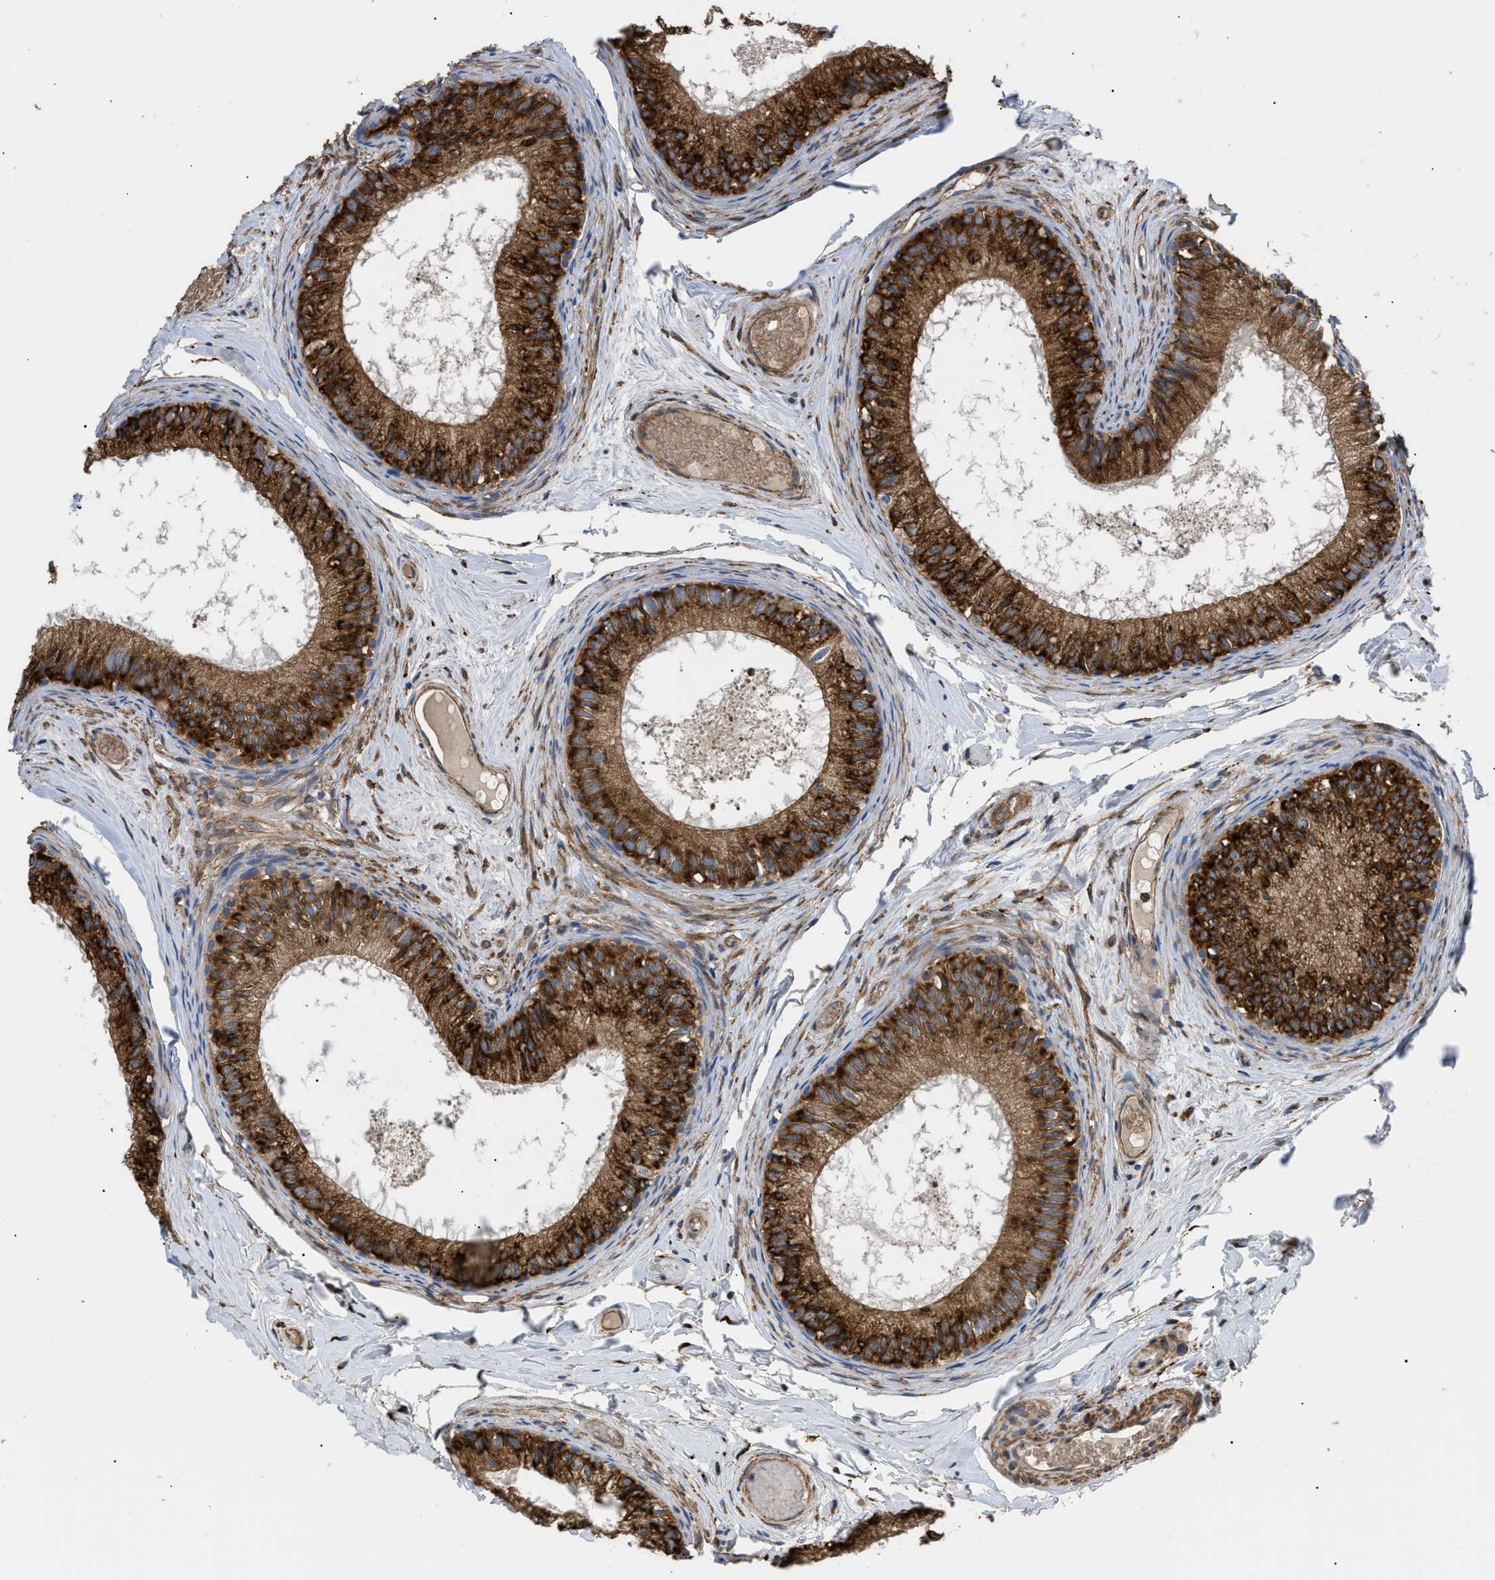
{"staining": {"intensity": "strong", "quantity": ">75%", "location": "cytoplasmic/membranous"}, "tissue": "epididymis", "cell_type": "Glandular cells", "image_type": "normal", "snomed": [{"axis": "morphology", "description": "Normal tissue, NOS"}, {"axis": "topography", "description": "Epididymis"}], "caption": "Immunohistochemistry (IHC) image of unremarkable human epididymis stained for a protein (brown), which displays high levels of strong cytoplasmic/membranous staining in approximately >75% of glandular cells.", "gene": "MYO10", "patient": {"sex": "male", "age": 46}}